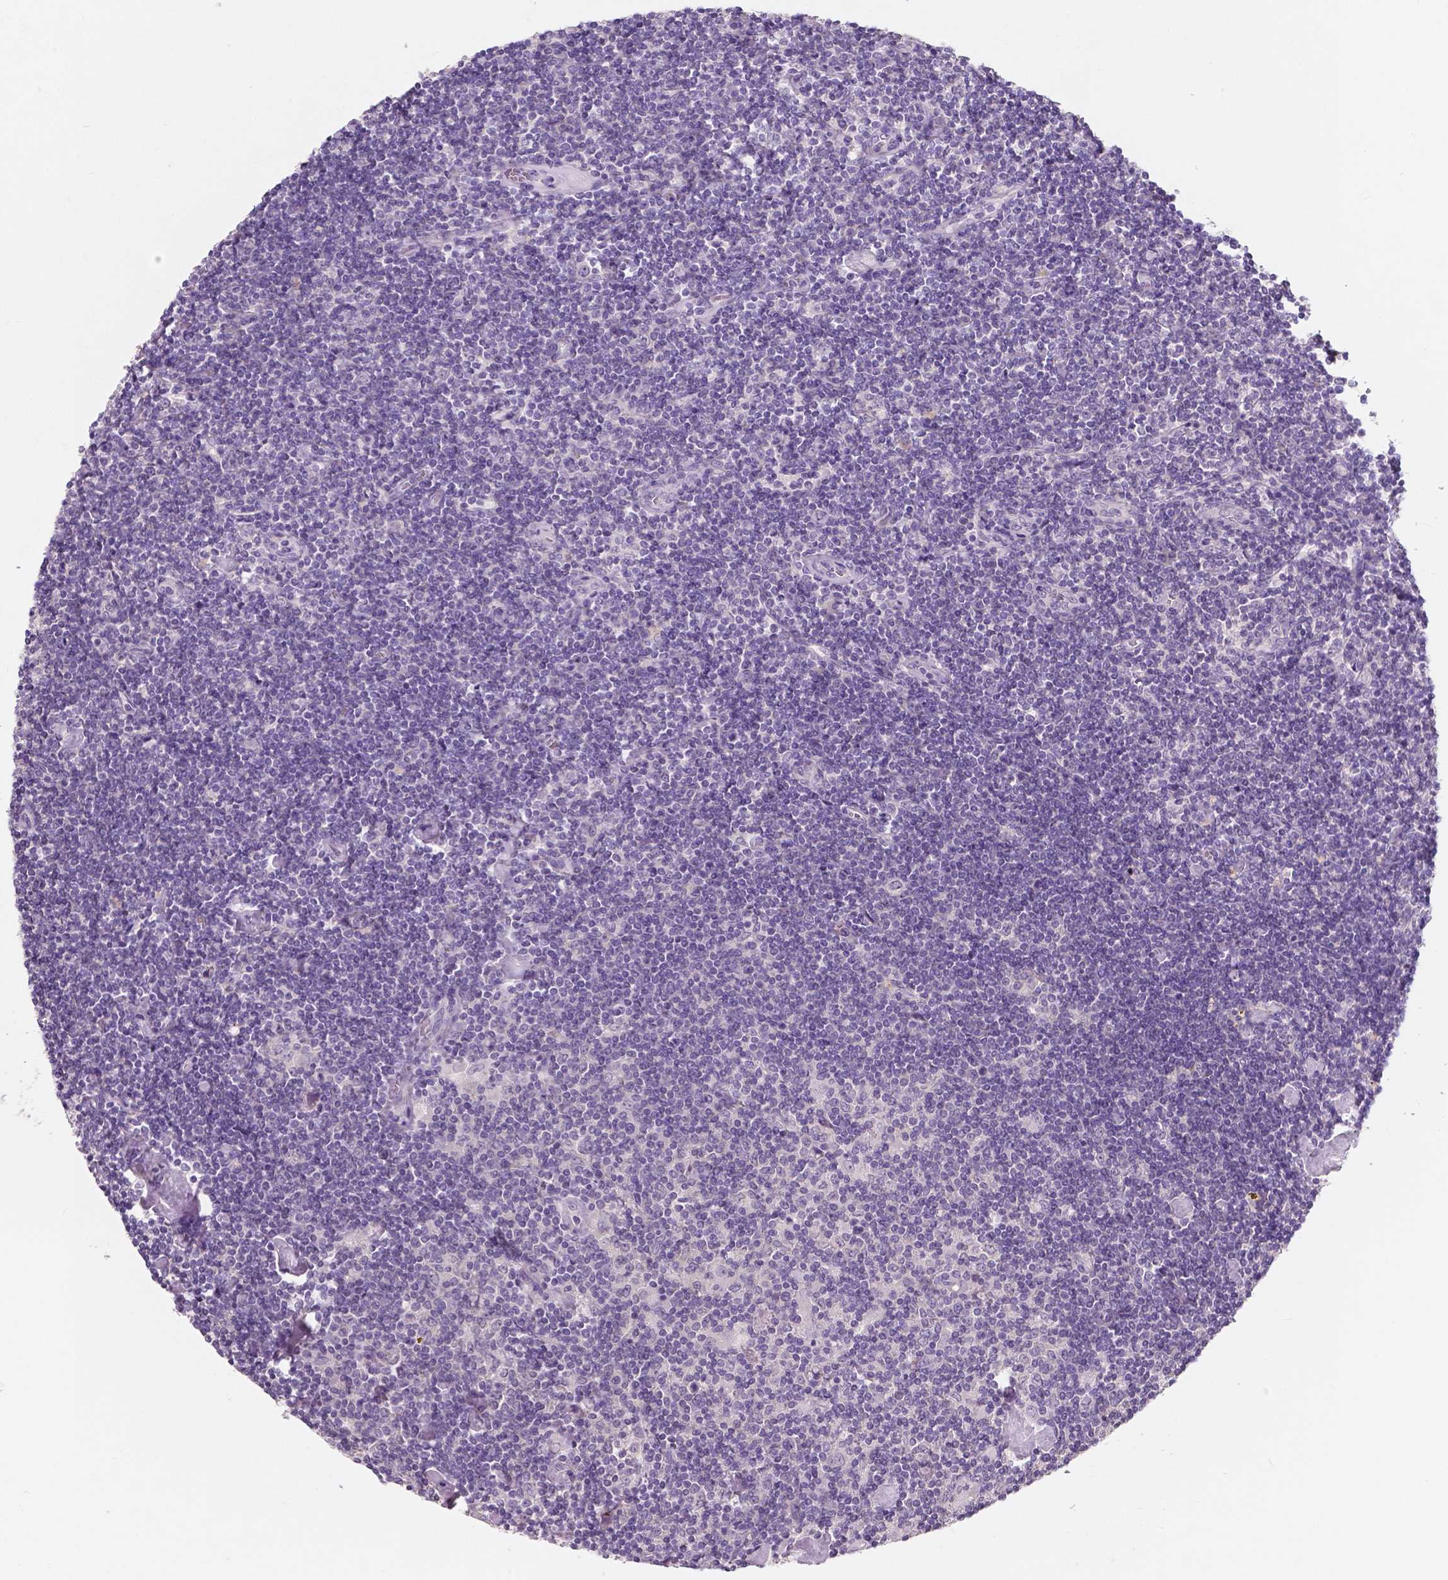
{"staining": {"intensity": "negative", "quantity": "none", "location": "none"}, "tissue": "lymphoma", "cell_type": "Tumor cells", "image_type": "cancer", "snomed": [{"axis": "morphology", "description": "Hodgkin's disease, NOS"}, {"axis": "topography", "description": "Lymph node"}], "caption": "Micrograph shows no protein positivity in tumor cells of lymphoma tissue.", "gene": "LSM14B", "patient": {"sex": "male", "age": 40}}